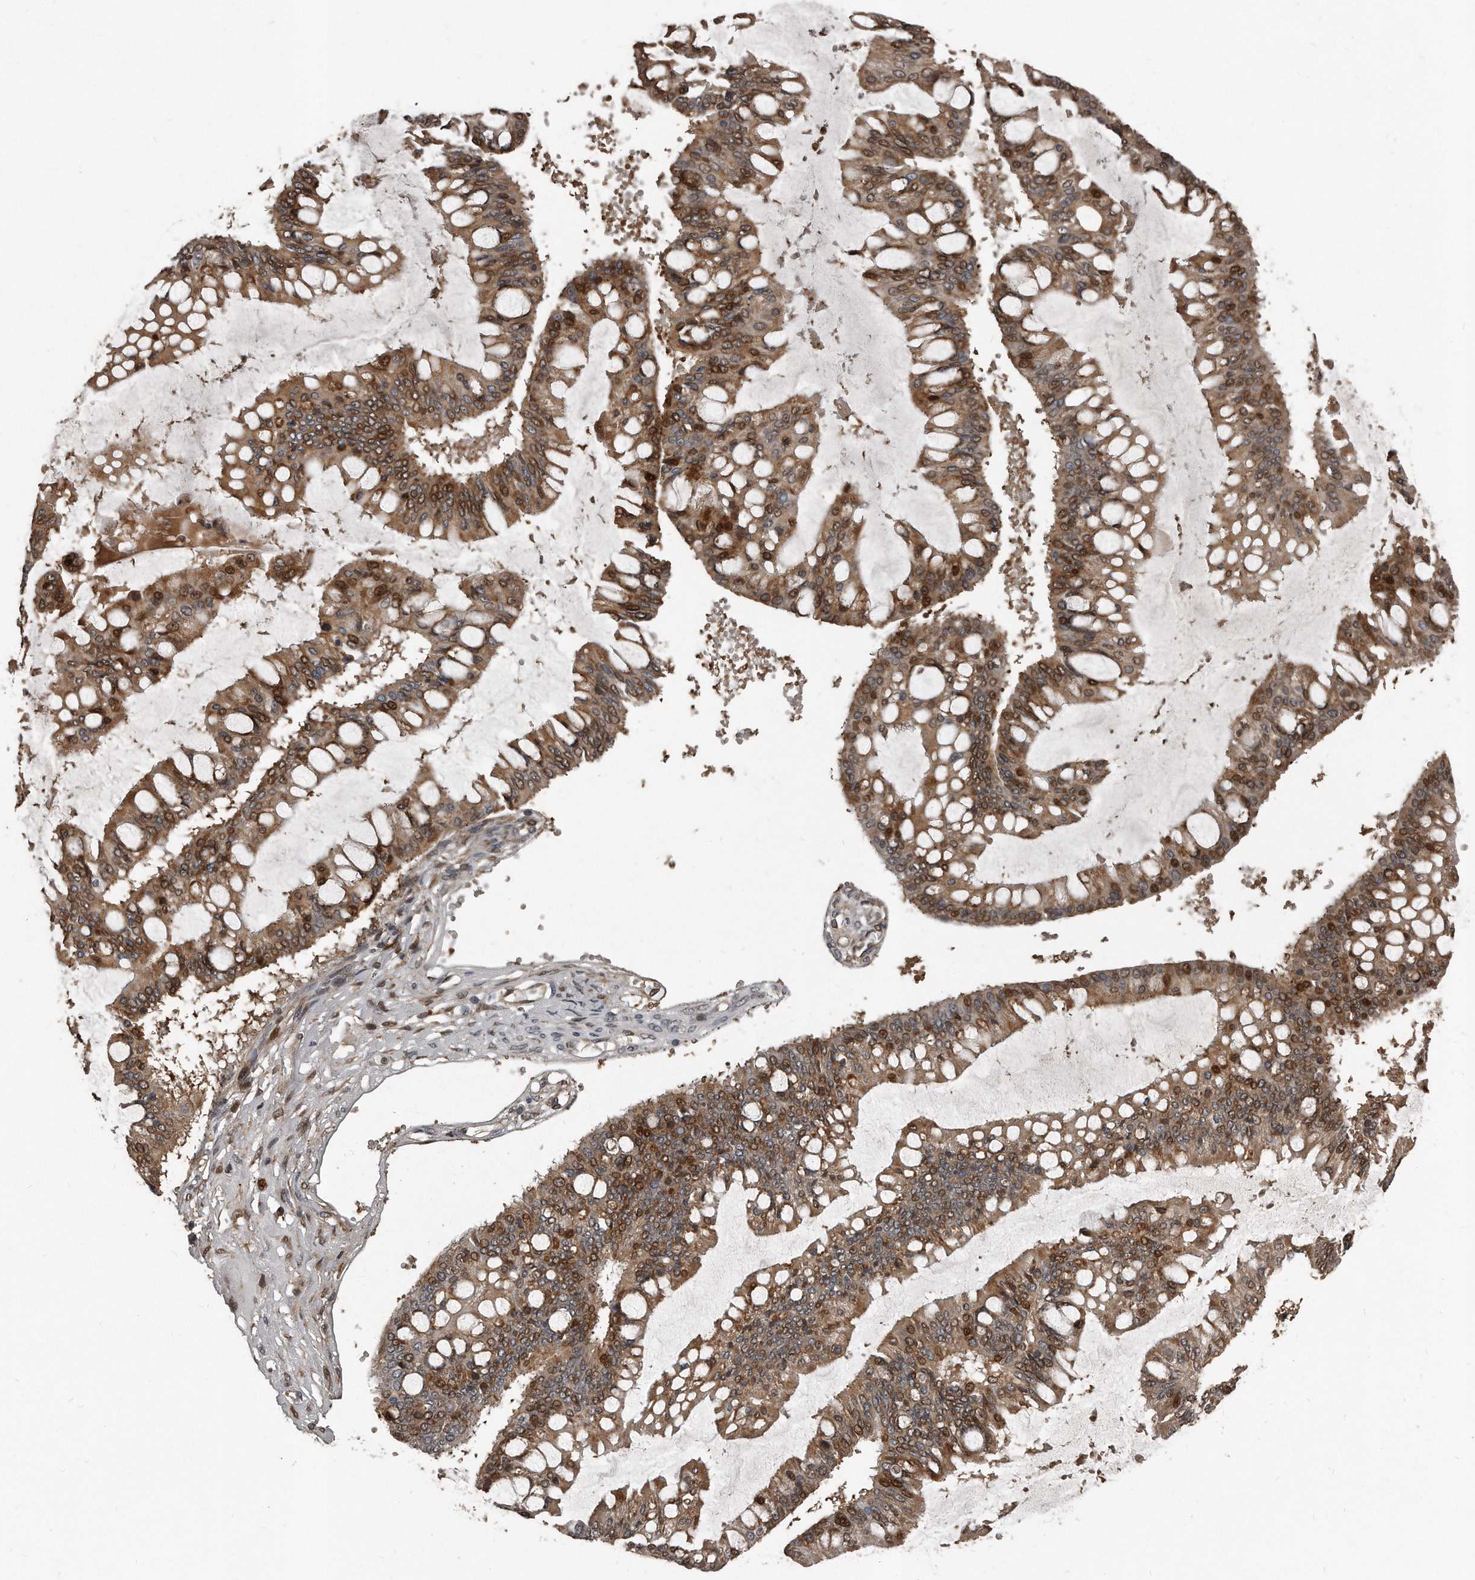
{"staining": {"intensity": "strong", "quantity": "25%-75%", "location": "cytoplasmic/membranous,nuclear"}, "tissue": "ovarian cancer", "cell_type": "Tumor cells", "image_type": "cancer", "snomed": [{"axis": "morphology", "description": "Cystadenocarcinoma, mucinous, NOS"}, {"axis": "topography", "description": "Ovary"}], "caption": "The photomicrograph displays a brown stain indicating the presence of a protein in the cytoplasmic/membranous and nuclear of tumor cells in ovarian cancer (mucinous cystadenocarcinoma).", "gene": "GCH1", "patient": {"sex": "female", "age": 73}}